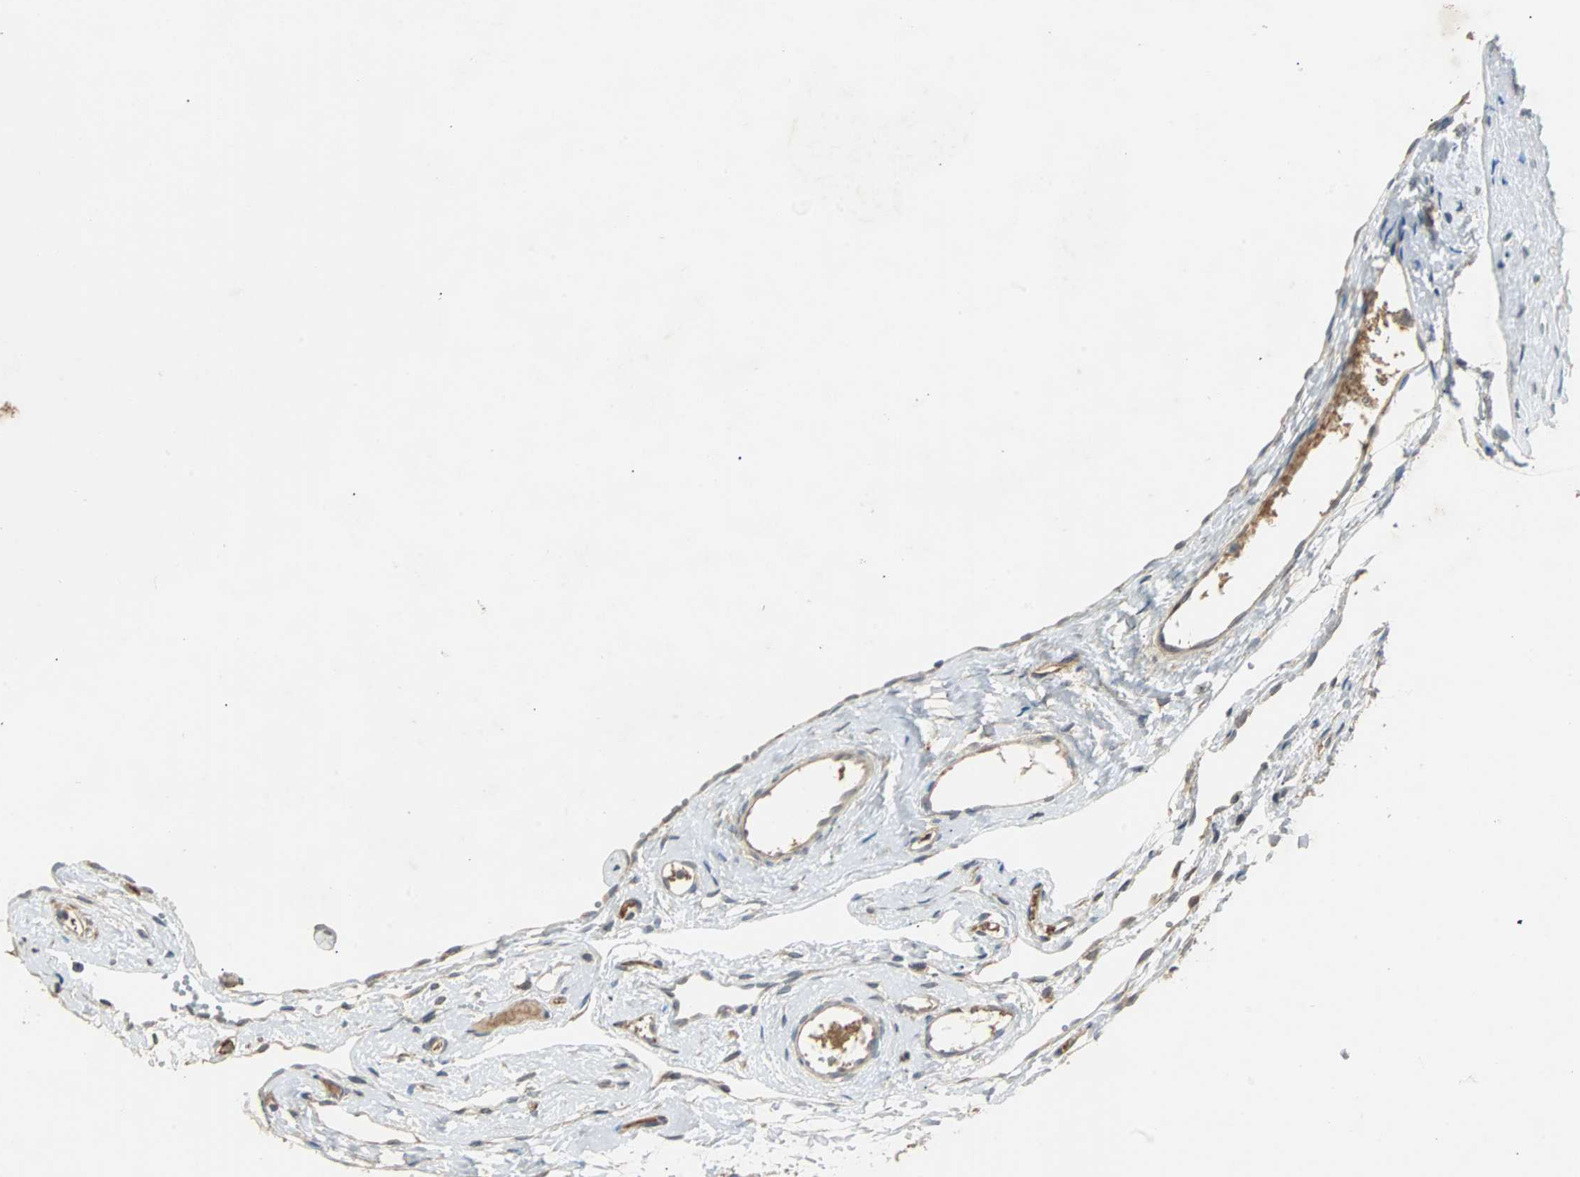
{"staining": {"intensity": "weak", "quantity": "<25%", "location": "cytoplasmic/membranous"}, "tissue": "ovary", "cell_type": "Ovarian stroma cells", "image_type": "normal", "snomed": [{"axis": "morphology", "description": "Normal tissue, NOS"}, {"axis": "topography", "description": "Ovary"}], "caption": "The IHC histopathology image has no significant positivity in ovarian stroma cells of ovary.", "gene": "CMC2", "patient": {"sex": "female", "age": 35}}